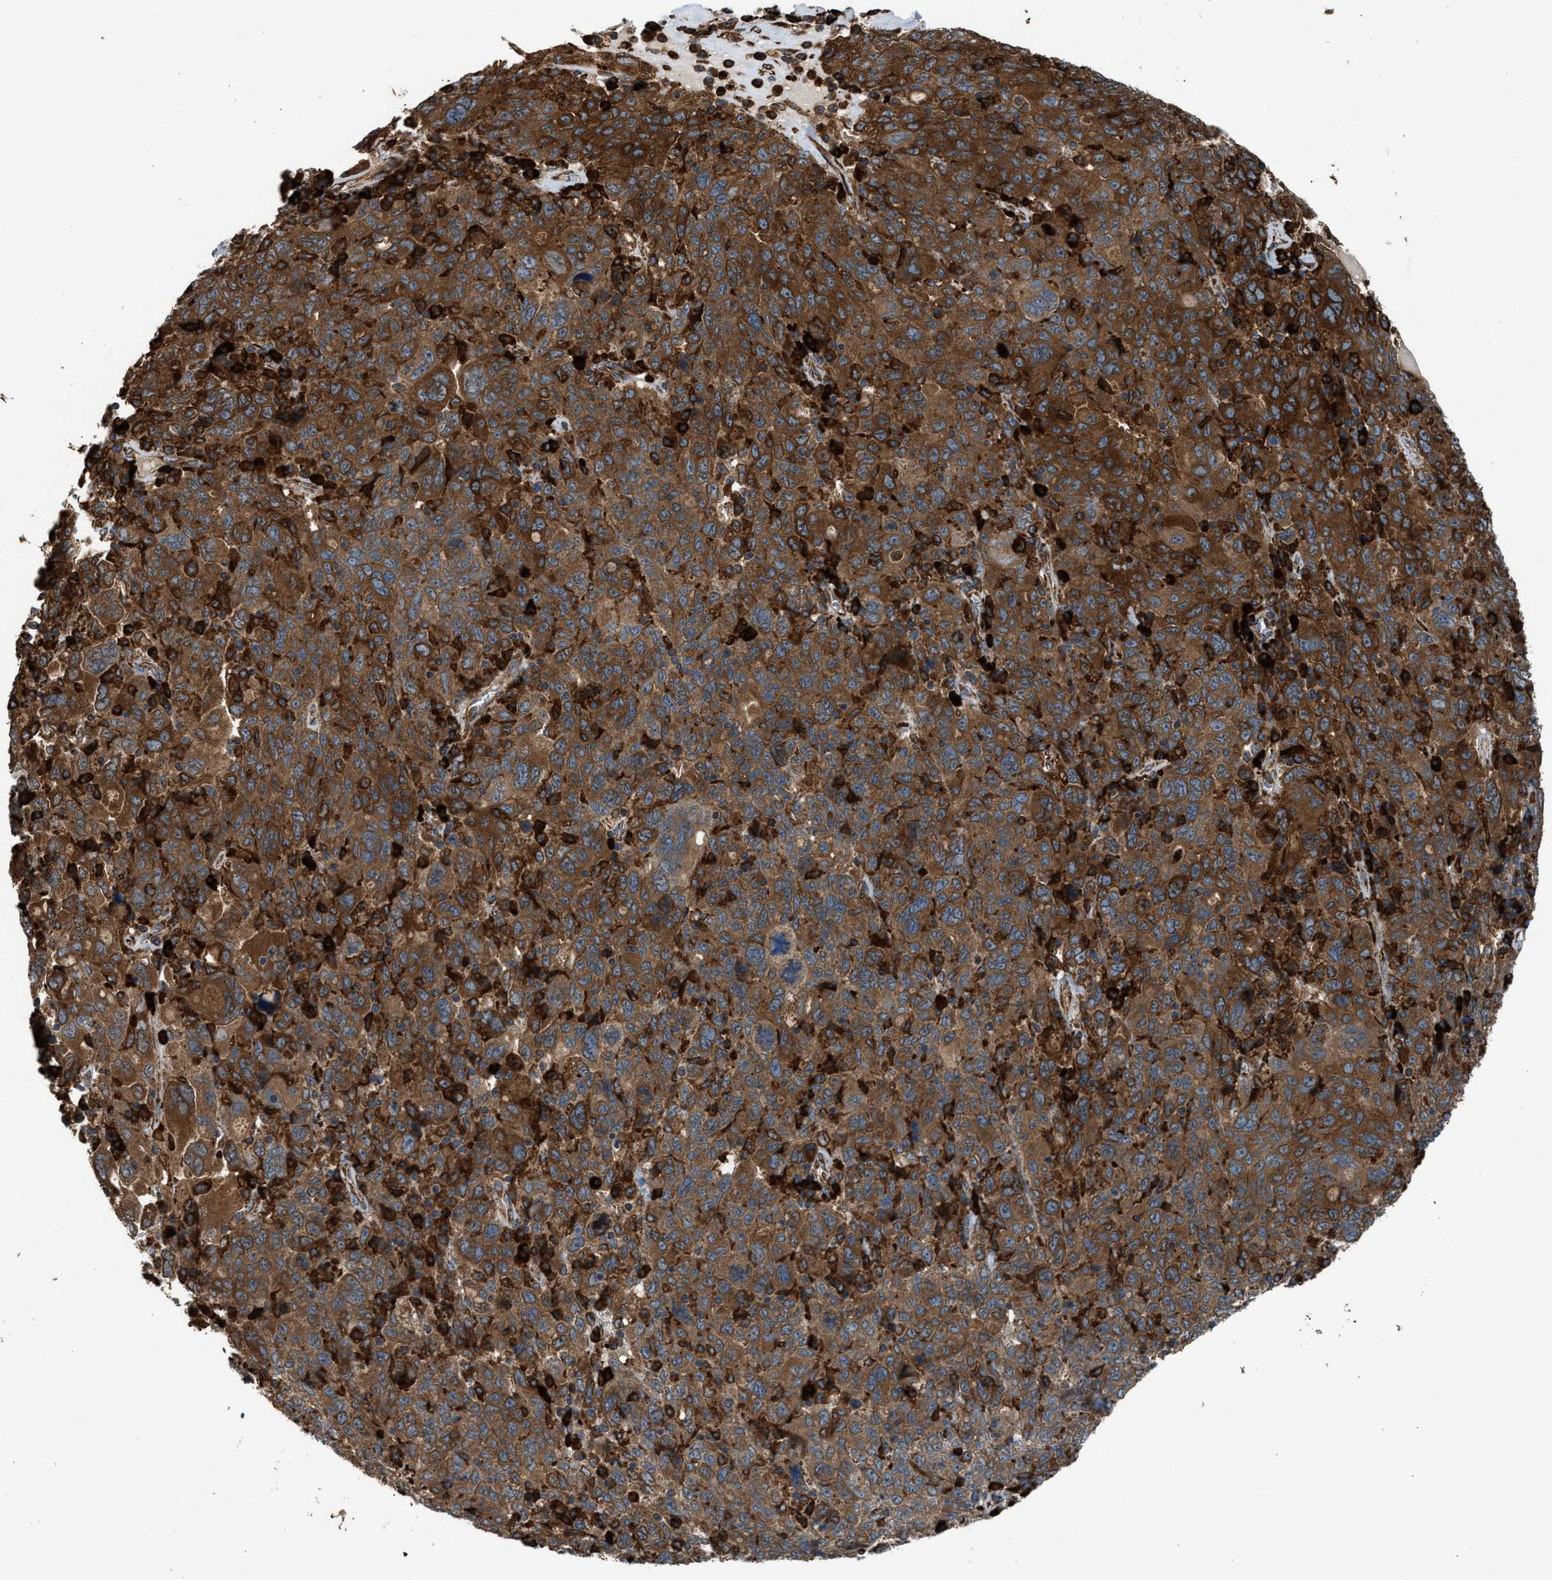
{"staining": {"intensity": "strong", "quantity": ">75%", "location": "cytoplasmic/membranous"}, "tissue": "ovarian cancer", "cell_type": "Tumor cells", "image_type": "cancer", "snomed": [{"axis": "morphology", "description": "Carcinoma, endometroid"}, {"axis": "topography", "description": "Ovary"}], "caption": "The photomicrograph demonstrates a brown stain indicating the presence of a protein in the cytoplasmic/membranous of tumor cells in ovarian cancer. The staining was performed using DAB, with brown indicating positive protein expression. Nuclei are stained blue with hematoxylin.", "gene": "BAIAP2L1", "patient": {"sex": "female", "age": 62}}